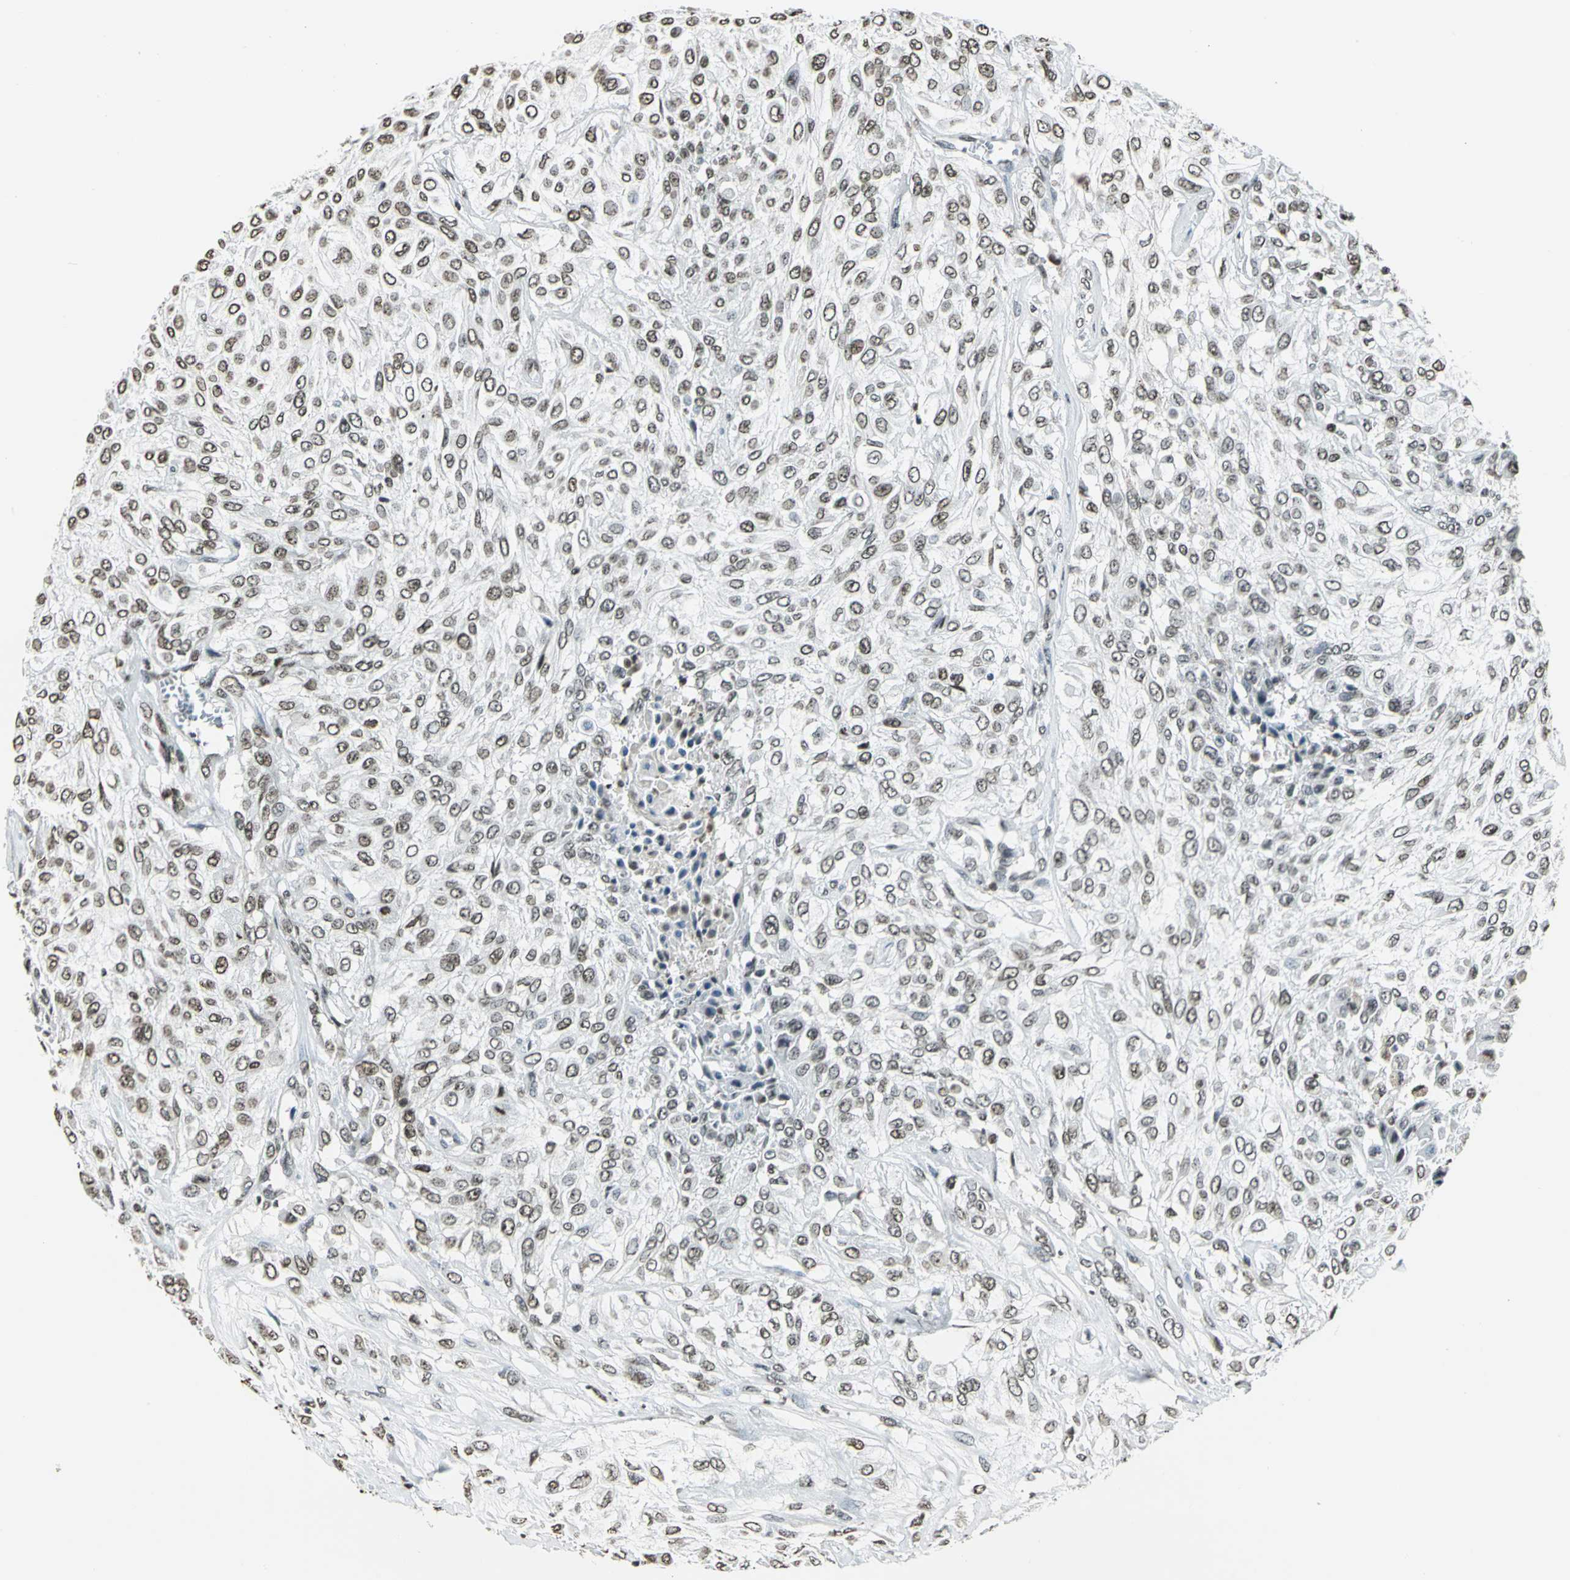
{"staining": {"intensity": "moderate", "quantity": ">75%", "location": "nuclear"}, "tissue": "urothelial cancer", "cell_type": "Tumor cells", "image_type": "cancer", "snomed": [{"axis": "morphology", "description": "Urothelial carcinoma, High grade"}, {"axis": "topography", "description": "Urinary bladder"}], "caption": "Immunohistochemistry (IHC) (DAB (3,3'-diaminobenzidine)) staining of human high-grade urothelial carcinoma shows moderate nuclear protein expression in approximately >75% of tumor cells. Using DAB (brown) and hematoxylin (blue) stains, captured at high magnification using brightfield microscopy.", "gene": "MCM4", "patient": {"sex": "male", "age": 57}}